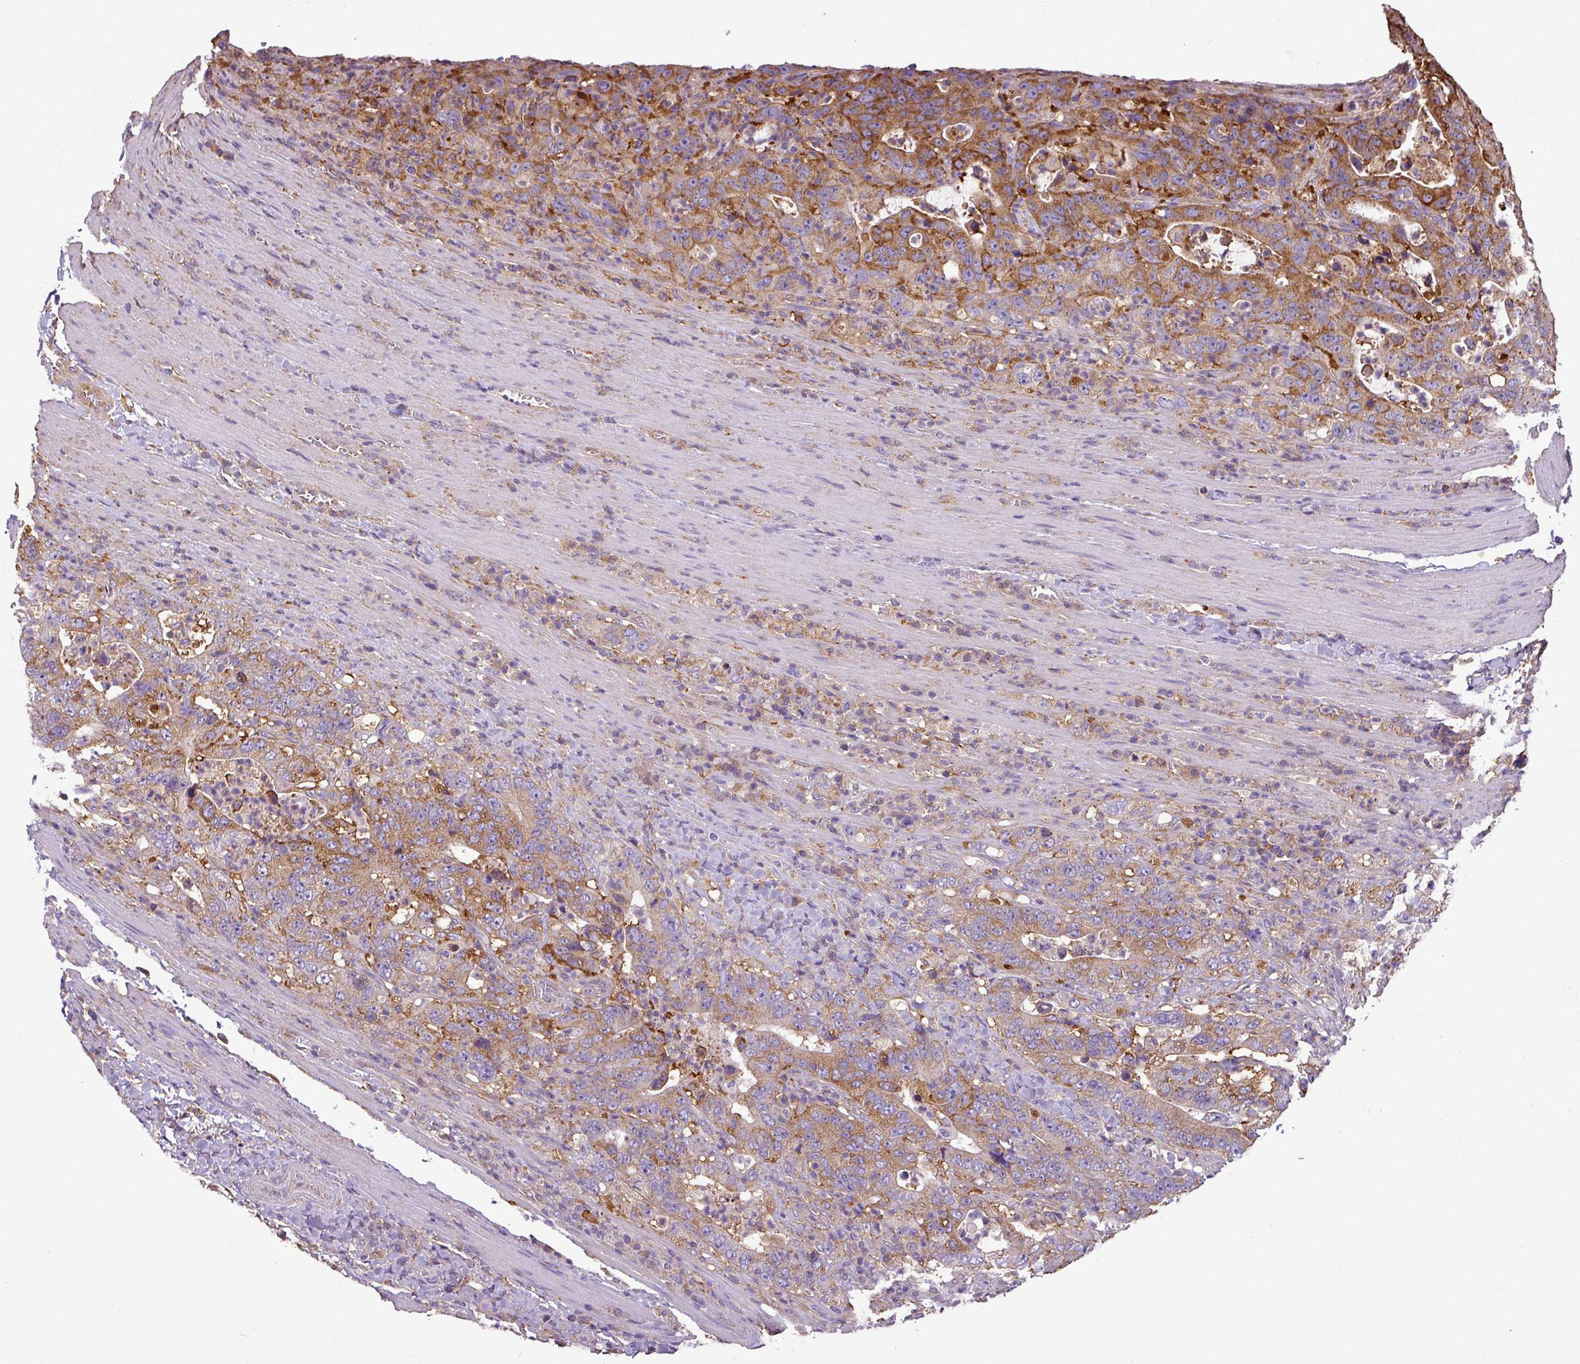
{"staining": {"intensity": "moderate", "quantity": ">75%", "location": "cytoplasmic/membranous"}, "tissue": "colorectal cancer", "cell_type": "Tumor cells", "image_type": "cancer", "snomed": [{"axis": "morphology", "description": "Adenocarcinoma, NOS"}, {"axis": "topography", "description": "Colon"}], "caption": "Tumor cells demonstrate medium levels of moderate cytoplasmic/membranous positivity in about >75% of cells in adenocarcinoma (colorectal). (DAB (3,3'-diaminobenzidine) IHC with brightfield microscopy, high magnification).", "gene": "XNDC1N", "patient": {"sex": "female", "age": 75}}